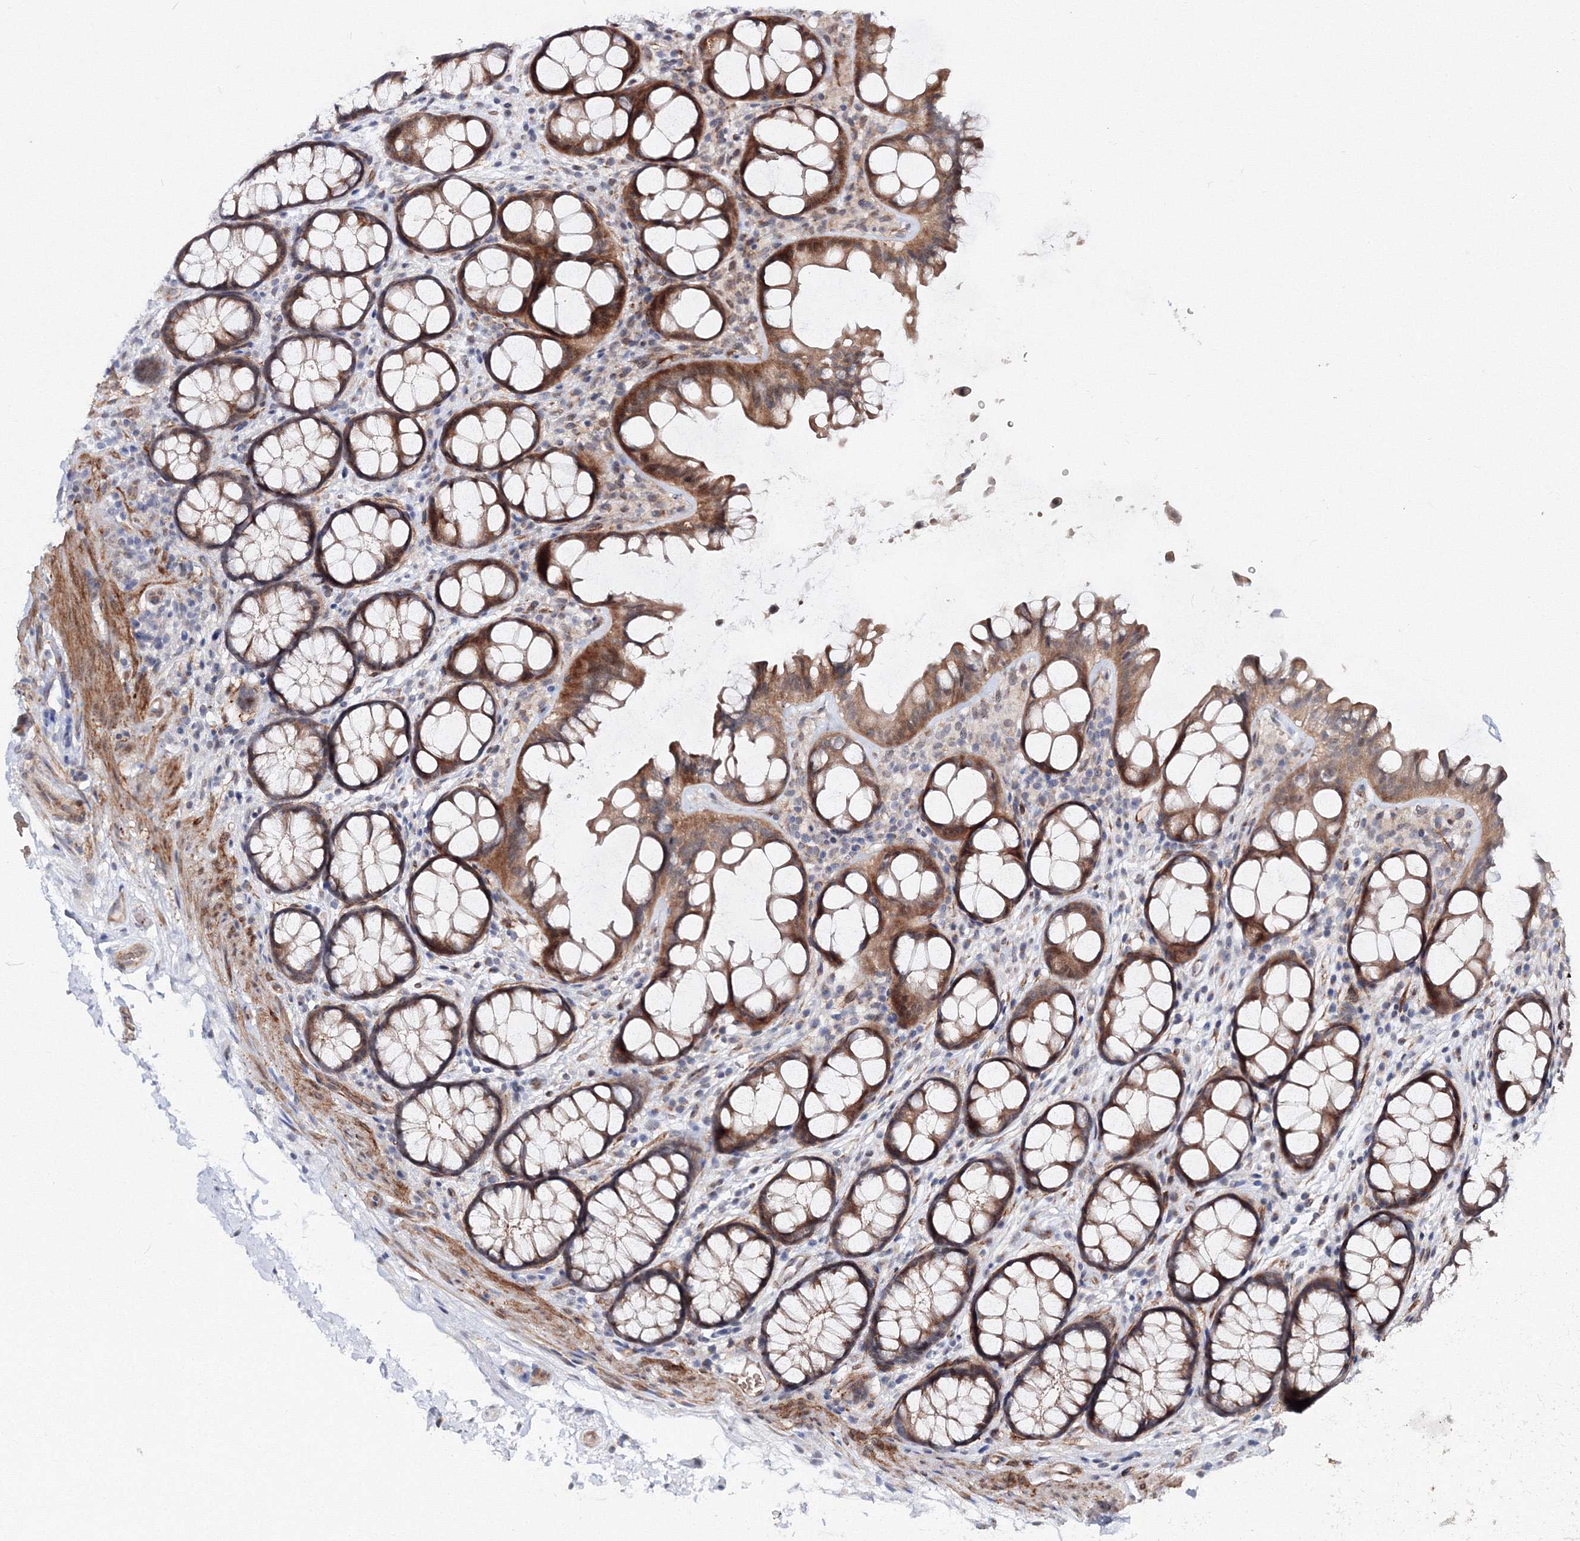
{"staining": {"intensity": "moderate", "quantity": "25%-75%", "location": "cytoplasmic/membranous"}, "tissue": "colon", "cell_type": "Endothelial cells", "image_type": "normal", "snomed": [{"axis": "morphology", "description": "Normal tissue, NOS"}, {"axis": "topography", "description": "Colon"}], "caption": "Approximately 25%-75% of endothelial cells in unremarkable human colon display moderate cytoplasmic/membranous protein staining as visualized by brown immunohistochemical staining.", "gene": "C11orf52", "patient": {"sex": "female", "age": 82}}